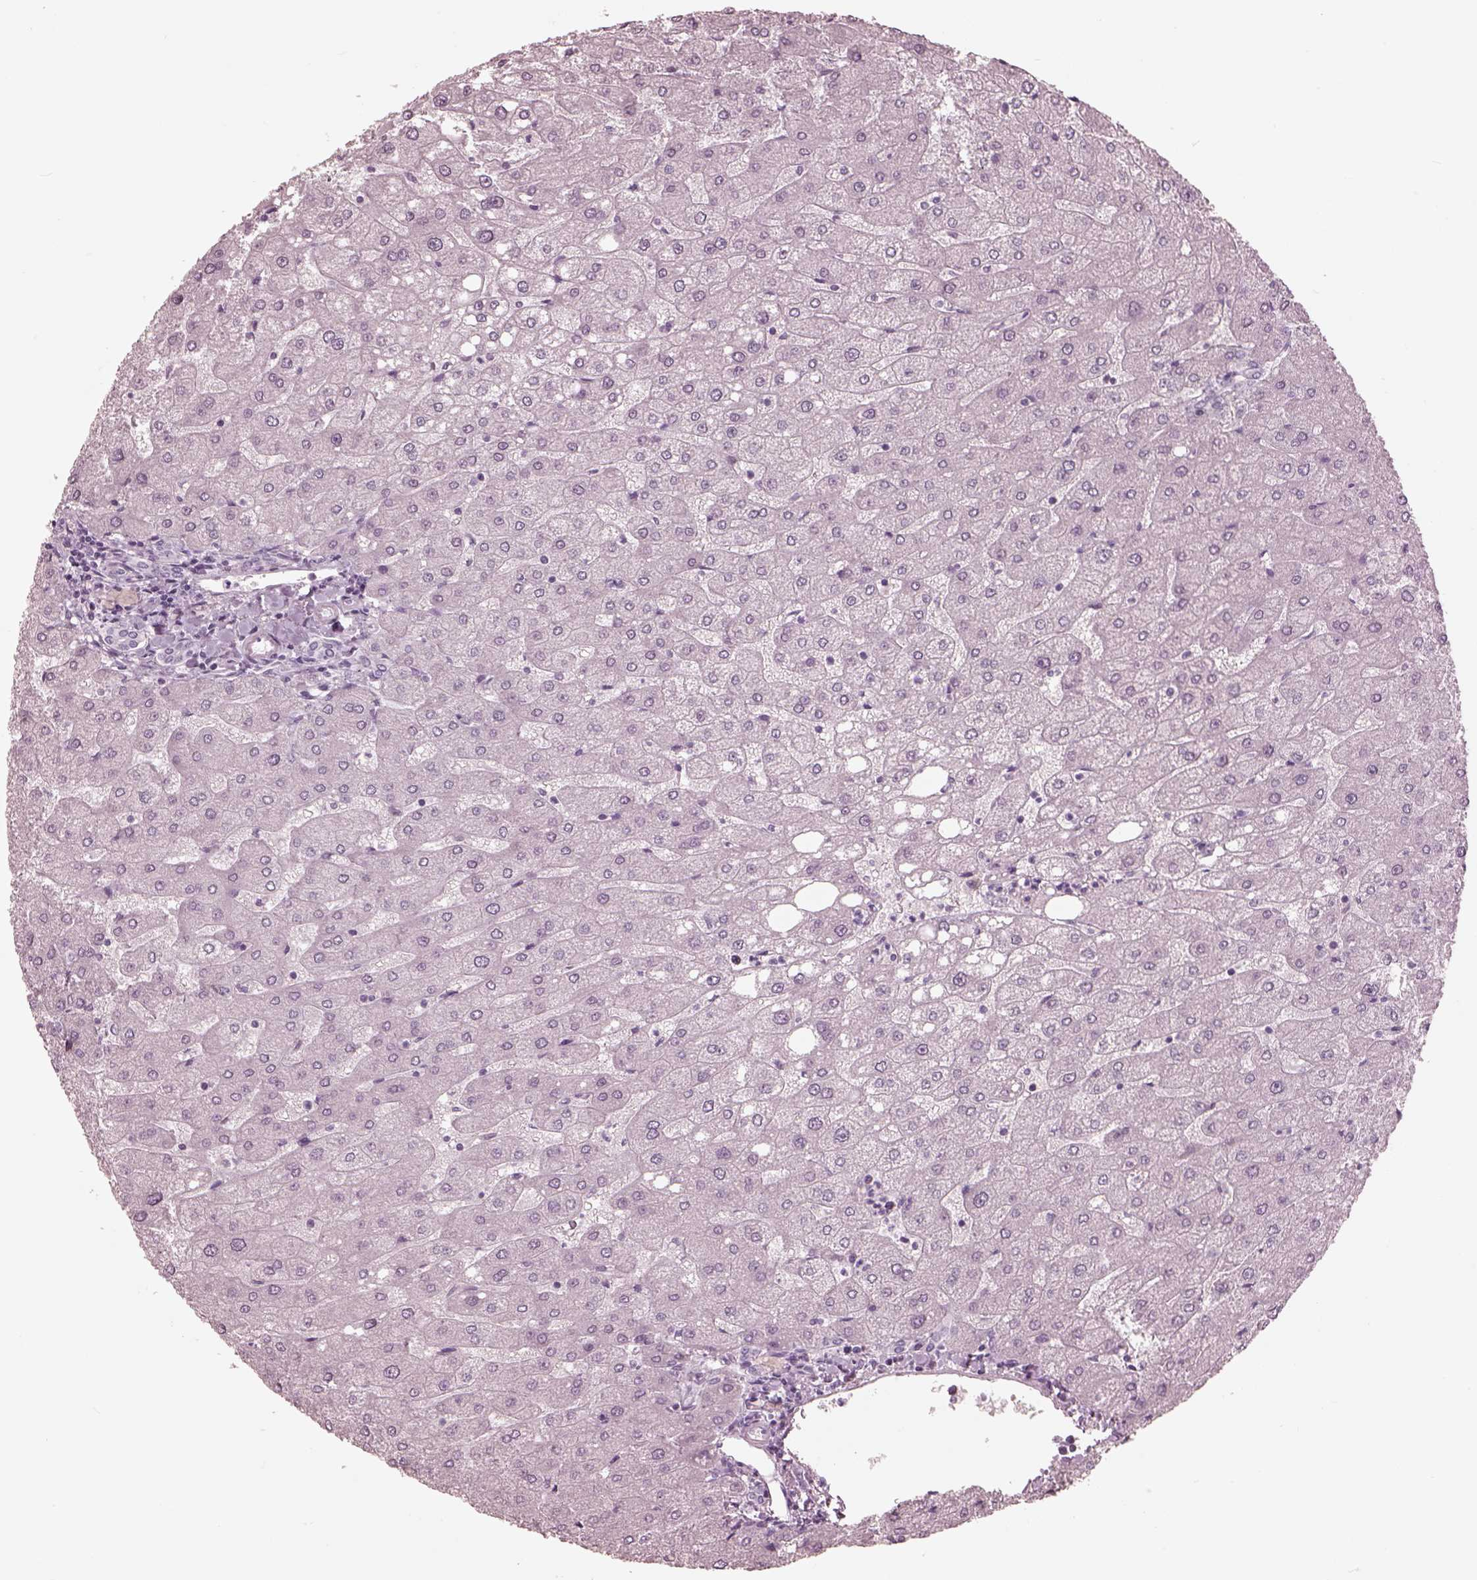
{"staining": {"intensity": "negative", "quantity": "none", "location": "none"}, "tissue": "liver", "cell_type": "Cholangiocytes", "image_type": "normal", "snomed": [{"axis": "morphology", "description": "Normal tissue, NOS"}, {"axis": "topography", "description": "Liver"}], "caption": "Immunohistochemistry image of unremarkable human liver stained for a protein (brown), which demonstrates no positivity in cholangiocytes.", "gene": "GARIN4", "patient": {"sex": "male", "age": 67}}